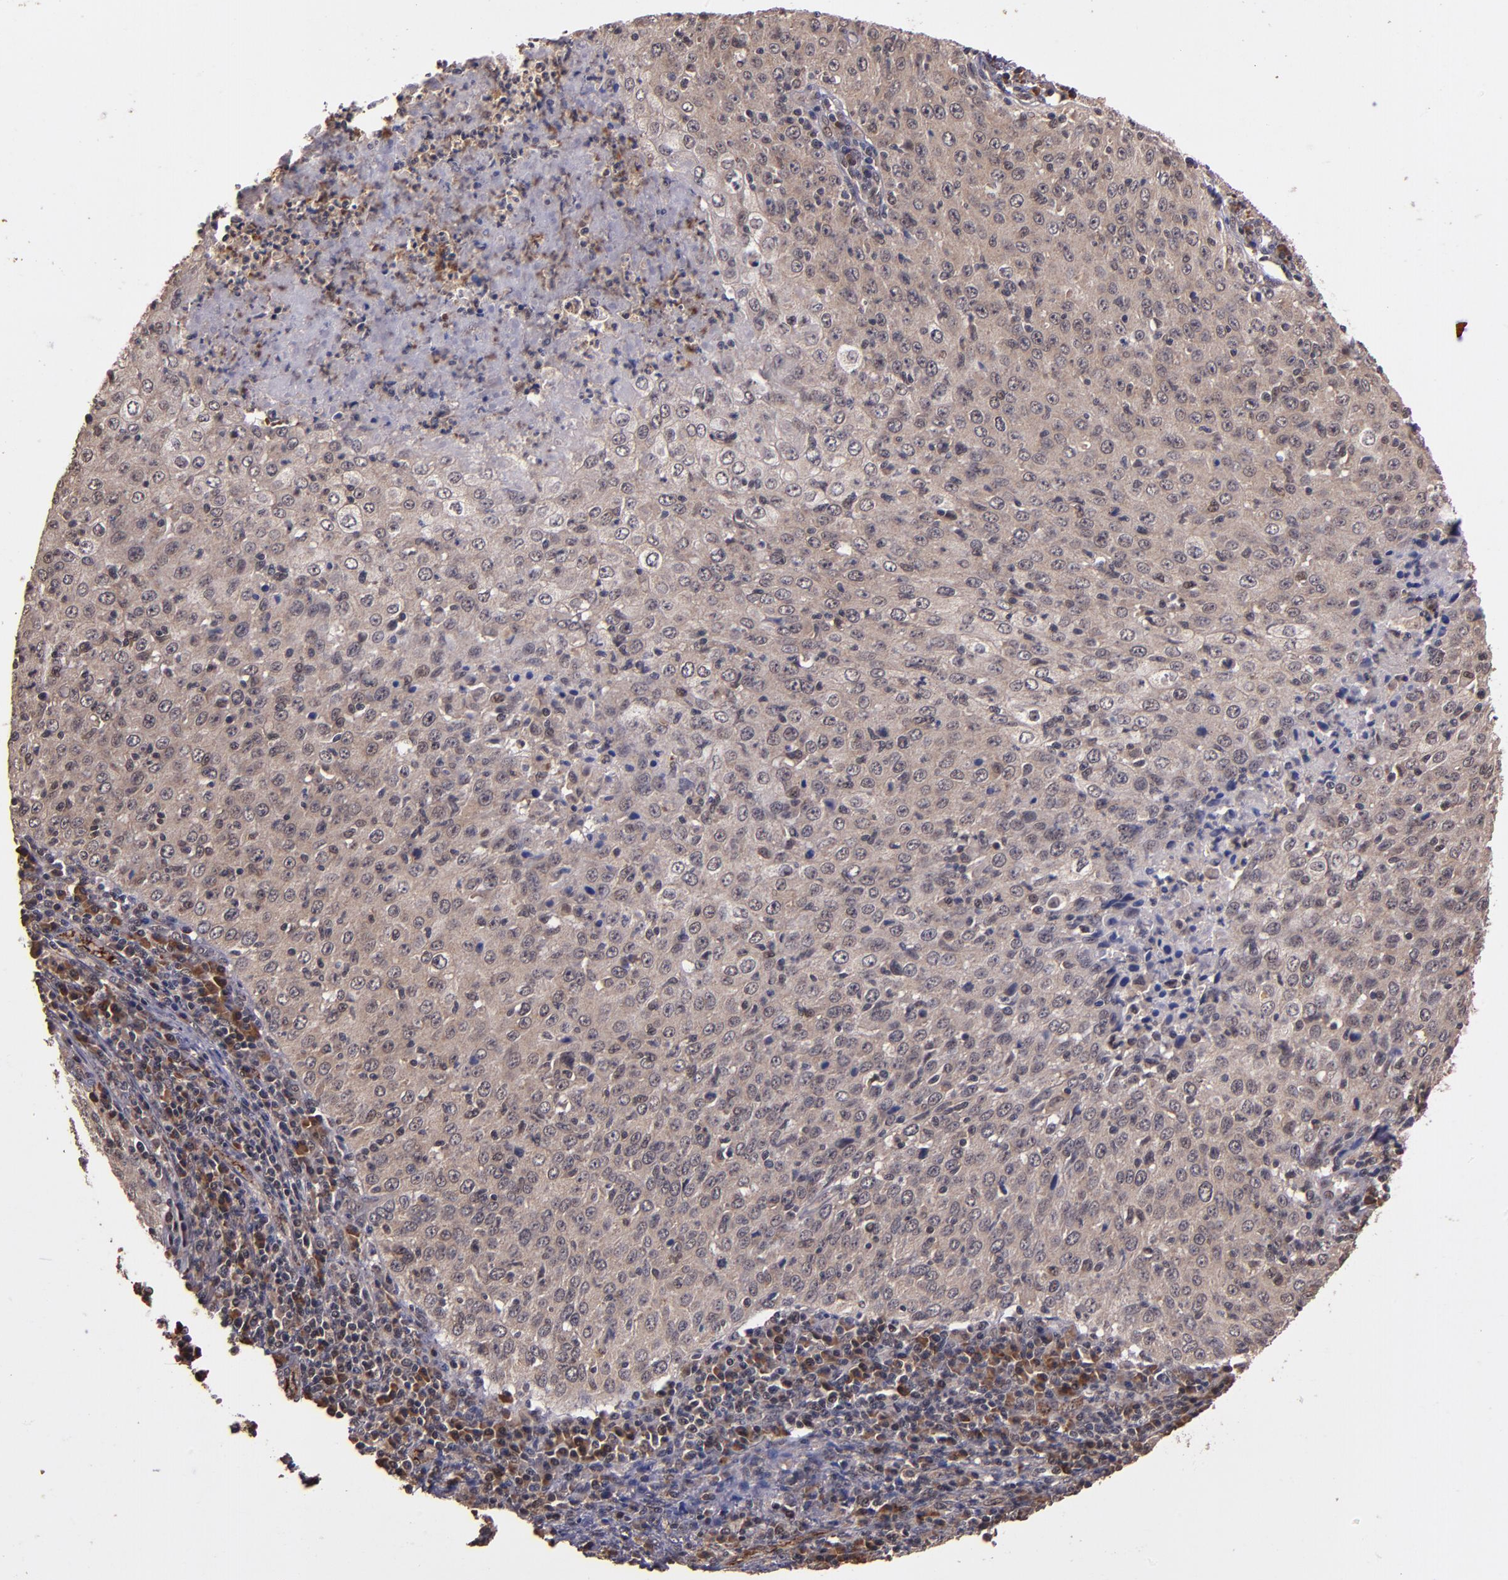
{"staining": {"intensity": "weak", "quantity": ">75%", "location": "cytoplasmic/membranous"}, "tissue": "cervical cancer", "cell_type": "Tumor cells", "image_type": "cancer", "snomed": [{"axis": "morphology", "description": "Squamous cell carcinoma, NOS"}, {"axis": "topography", "description": "Cervix"}], "caption": "An immunohistochemistry image of neoplastic tissue is shown. Protein staining in brown labels weak cytoplasmic/membranous positivity in cervical cancer (squamous cell carcinoma) within tumor cells.", "gene": "RIOK3", "patient": {"sex": "female", "age": 27}}